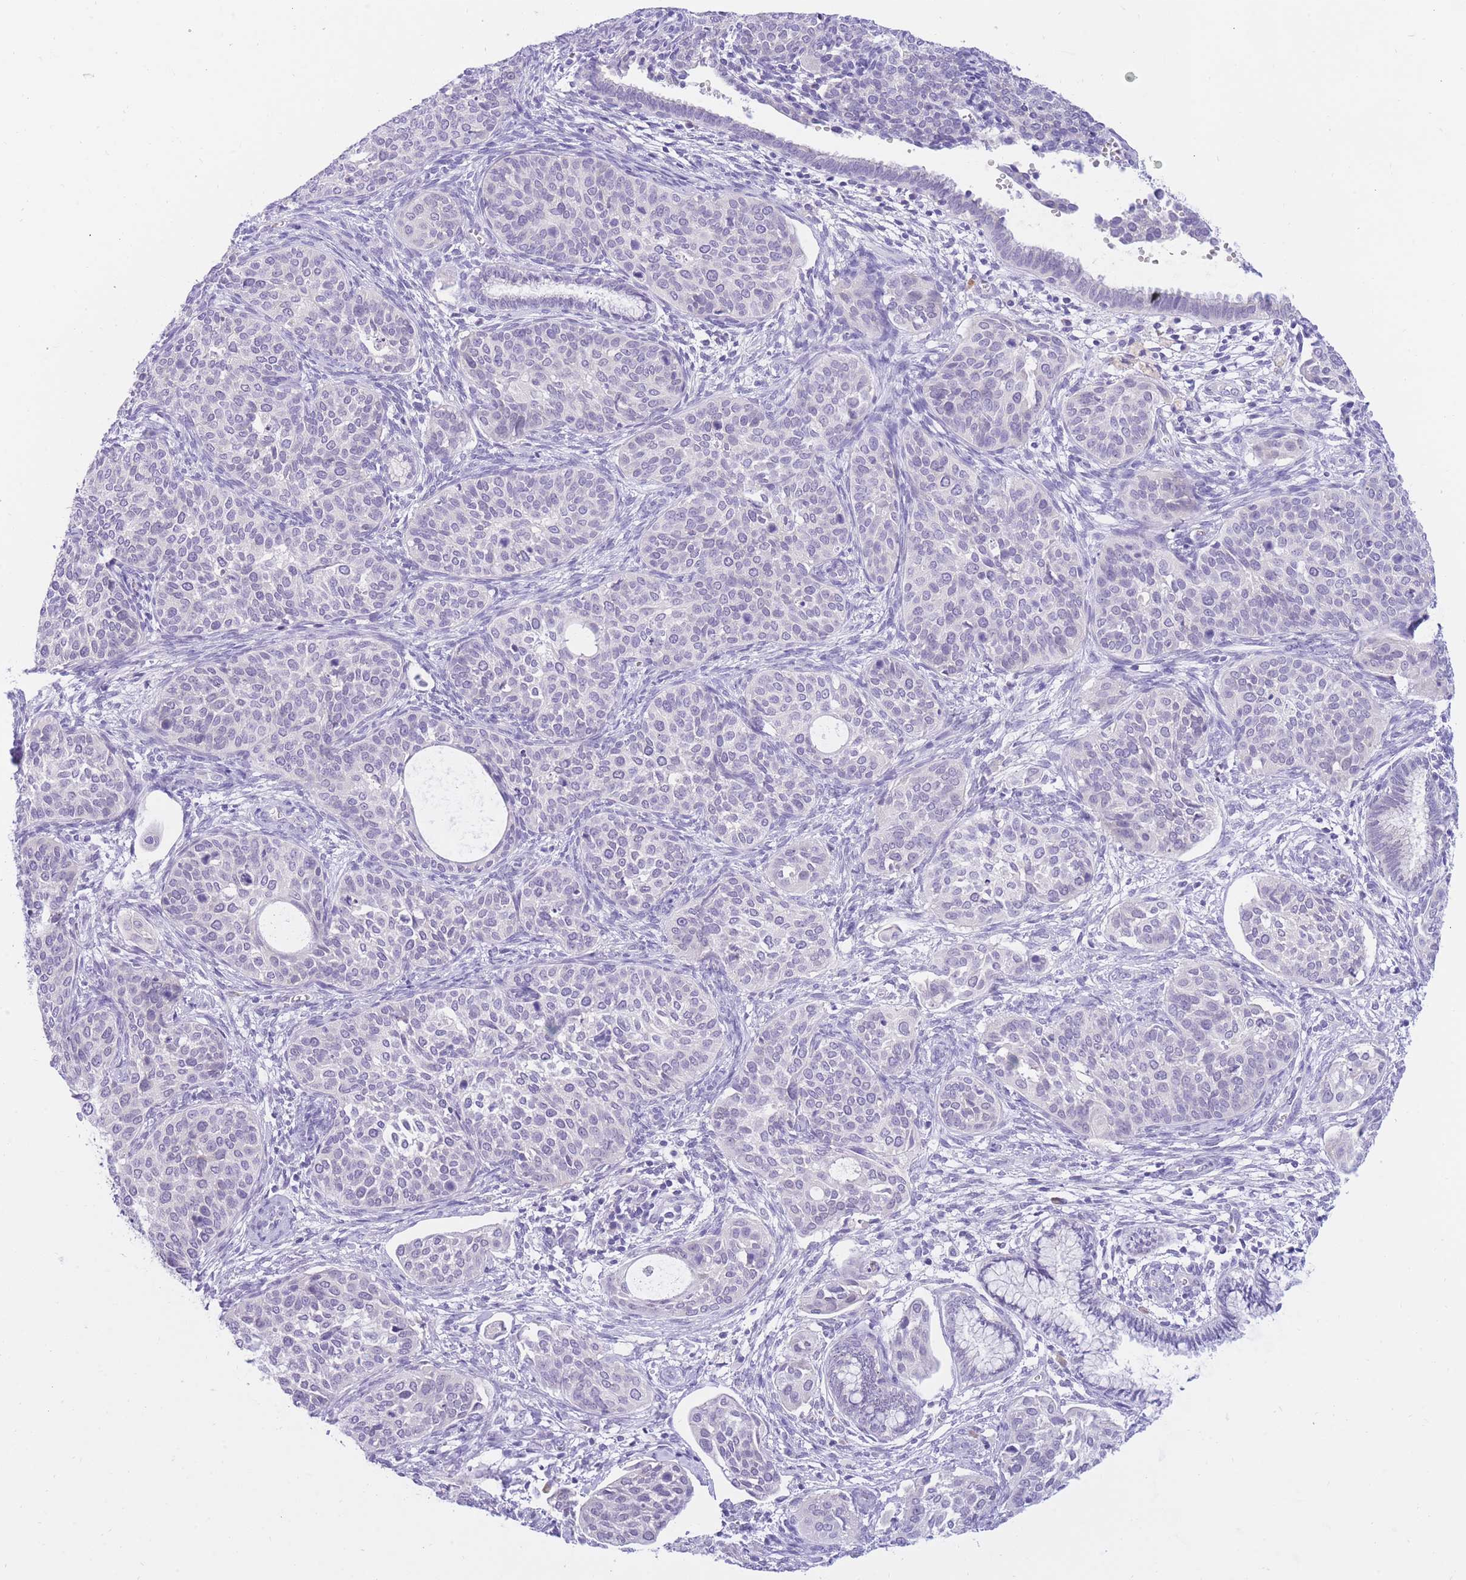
{"staining": {"intensity": "negative", "quantity": "none", "location": "none"}, "tissue": "cervical cancer", "cell_type": "Tumor cells", "image_type": "cancer", "snomed": [{"axis": "morphology", "description": "Squamous cell carcinoma, NOS"}, {"axis": "topography", "description": "Cervix"}], "caption": "An image of human cervical squamous cell carcinoma is negative for staining in tumor cells. (Brightfield microscopy of DAB IHC at high magnification).", "gene": "SSUH2", "patient": {"sex": "female", "age": 44}}